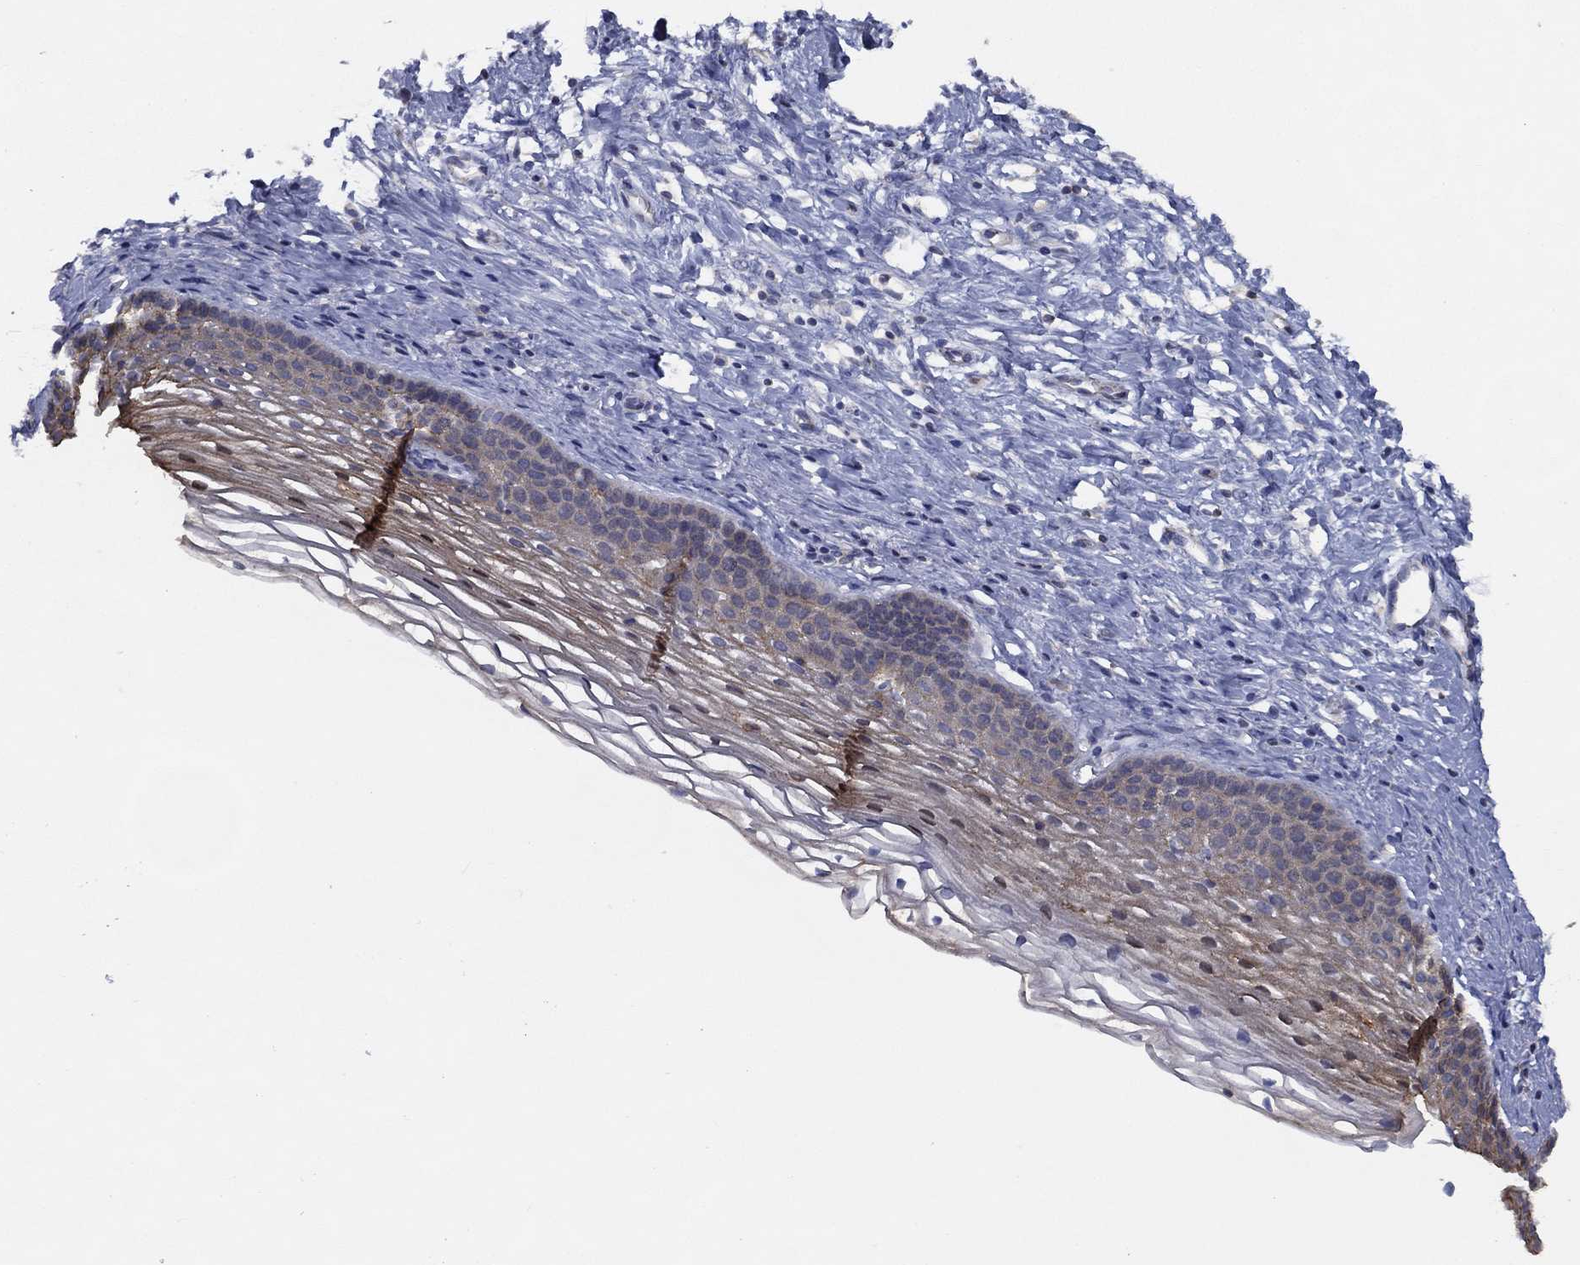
{"staining": {"intensity": "negative", "quantity": "none", "location": "none"}, "tissue": "cervix", "cell_type": "Squamous epithelial cells", "image_type": "normal", "snomed": [{"axis": "morphology", "description": "Normal tissue, NOS"}, {"axis": "topography", "description": "Cervix"}], "caption": "Immunohistochemistry image of normal cervix stained for a protein (brown), which demonstrates no positivity in squamous epithelial cells. The staining is performed using DAB brown chromogen with nuclei counter-stained in using hematoxylin.", "gene": "ZNF223", "patient": {"sex": "female", "age": 39}}